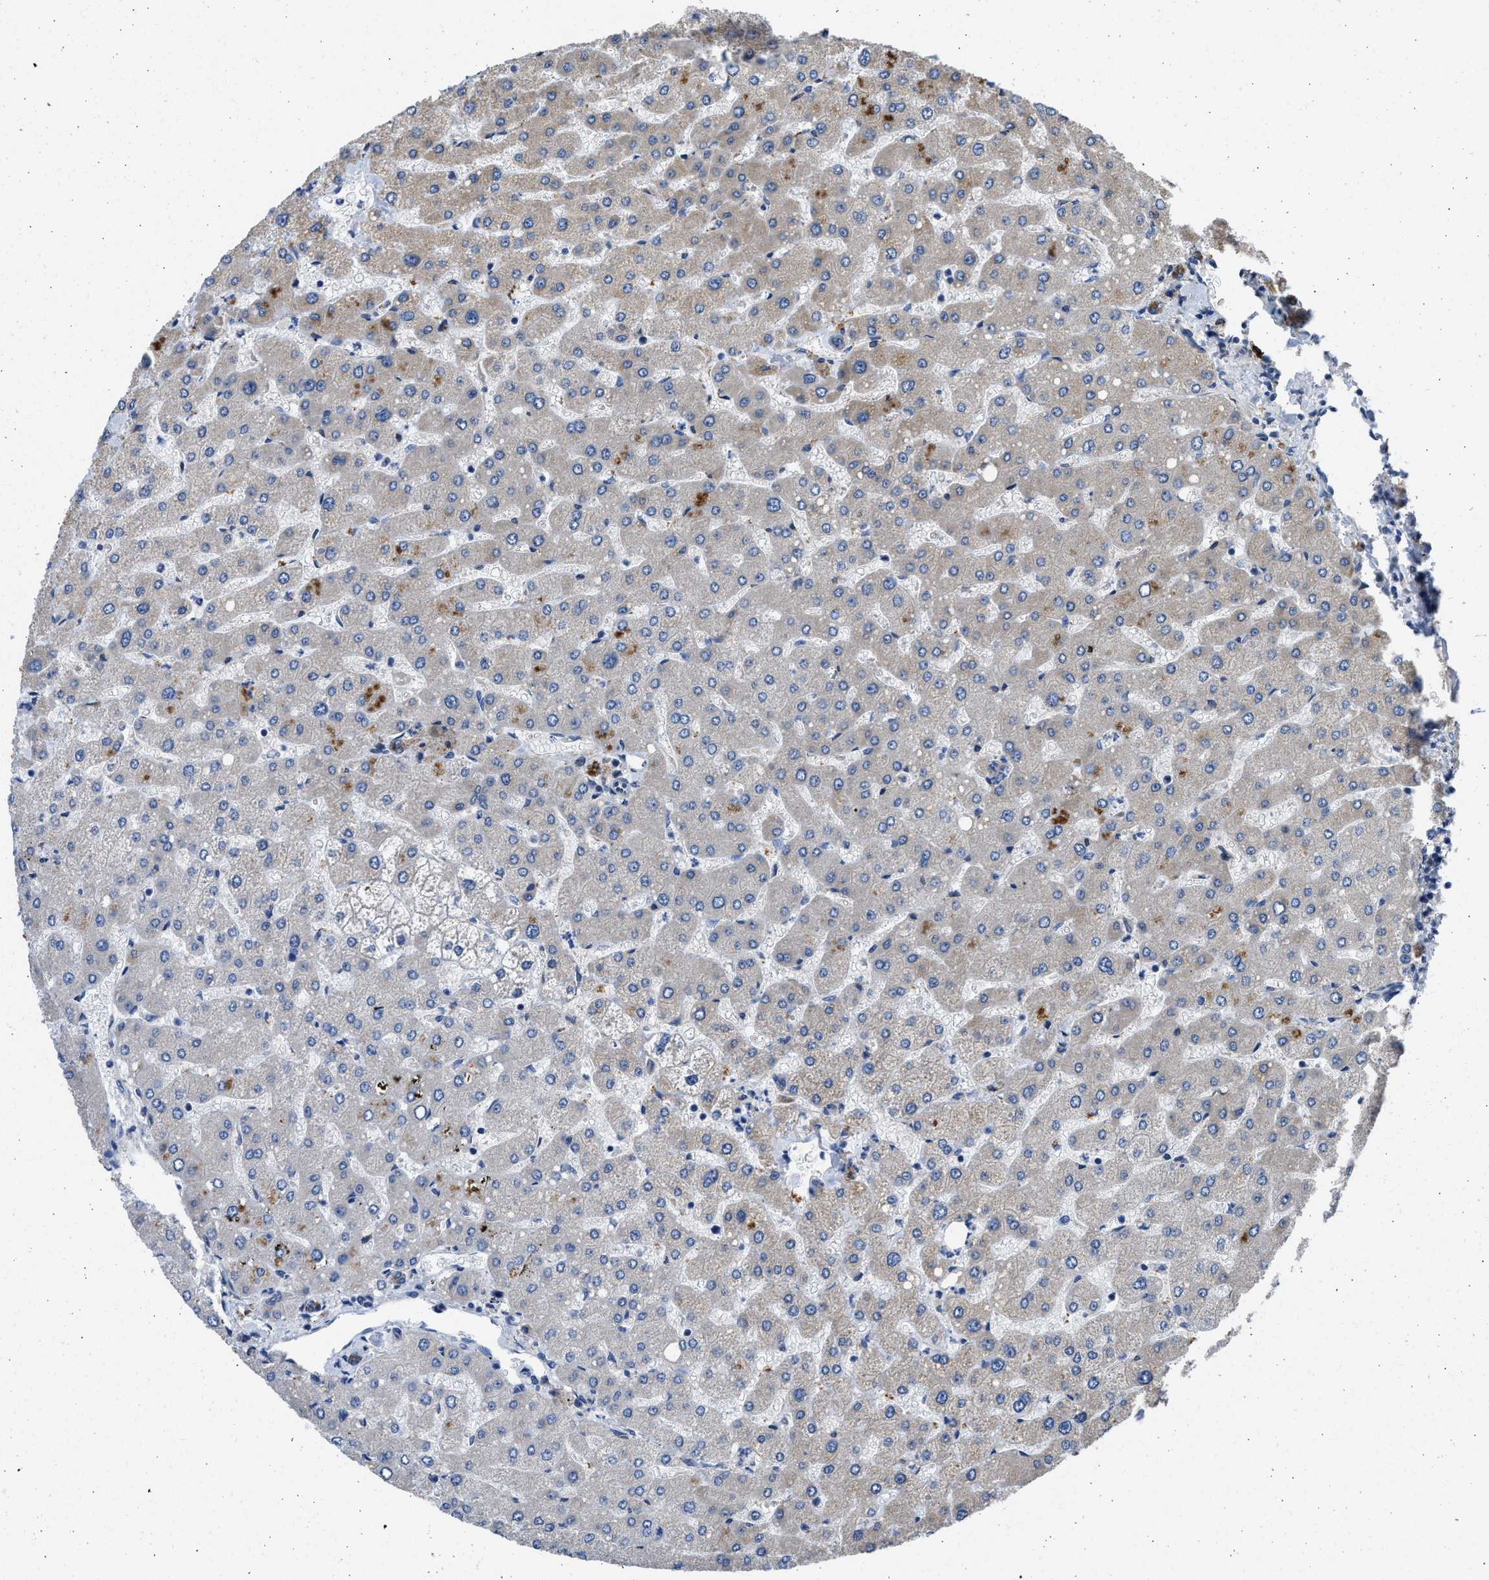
{"staining": {"intensity": "strong", "quantity": ">75%", "location": "cytoplasmic/membranous"}, "tissue": "liver", "cell_type": "Cholangiocytes", "image_type": "normal", "snomed": [{"axis": "morphology", "description": "Normal tissue, NOS"}, {"axis": "topography", "description": "Liver"}], "caption": "Human liver stained with a brown dye shows strong cytoplasmic/membranous positive positivity in about >75% of cholangiocytes.", "gene": "PLD2", "patient": {"sex": "male", "age": 55}}